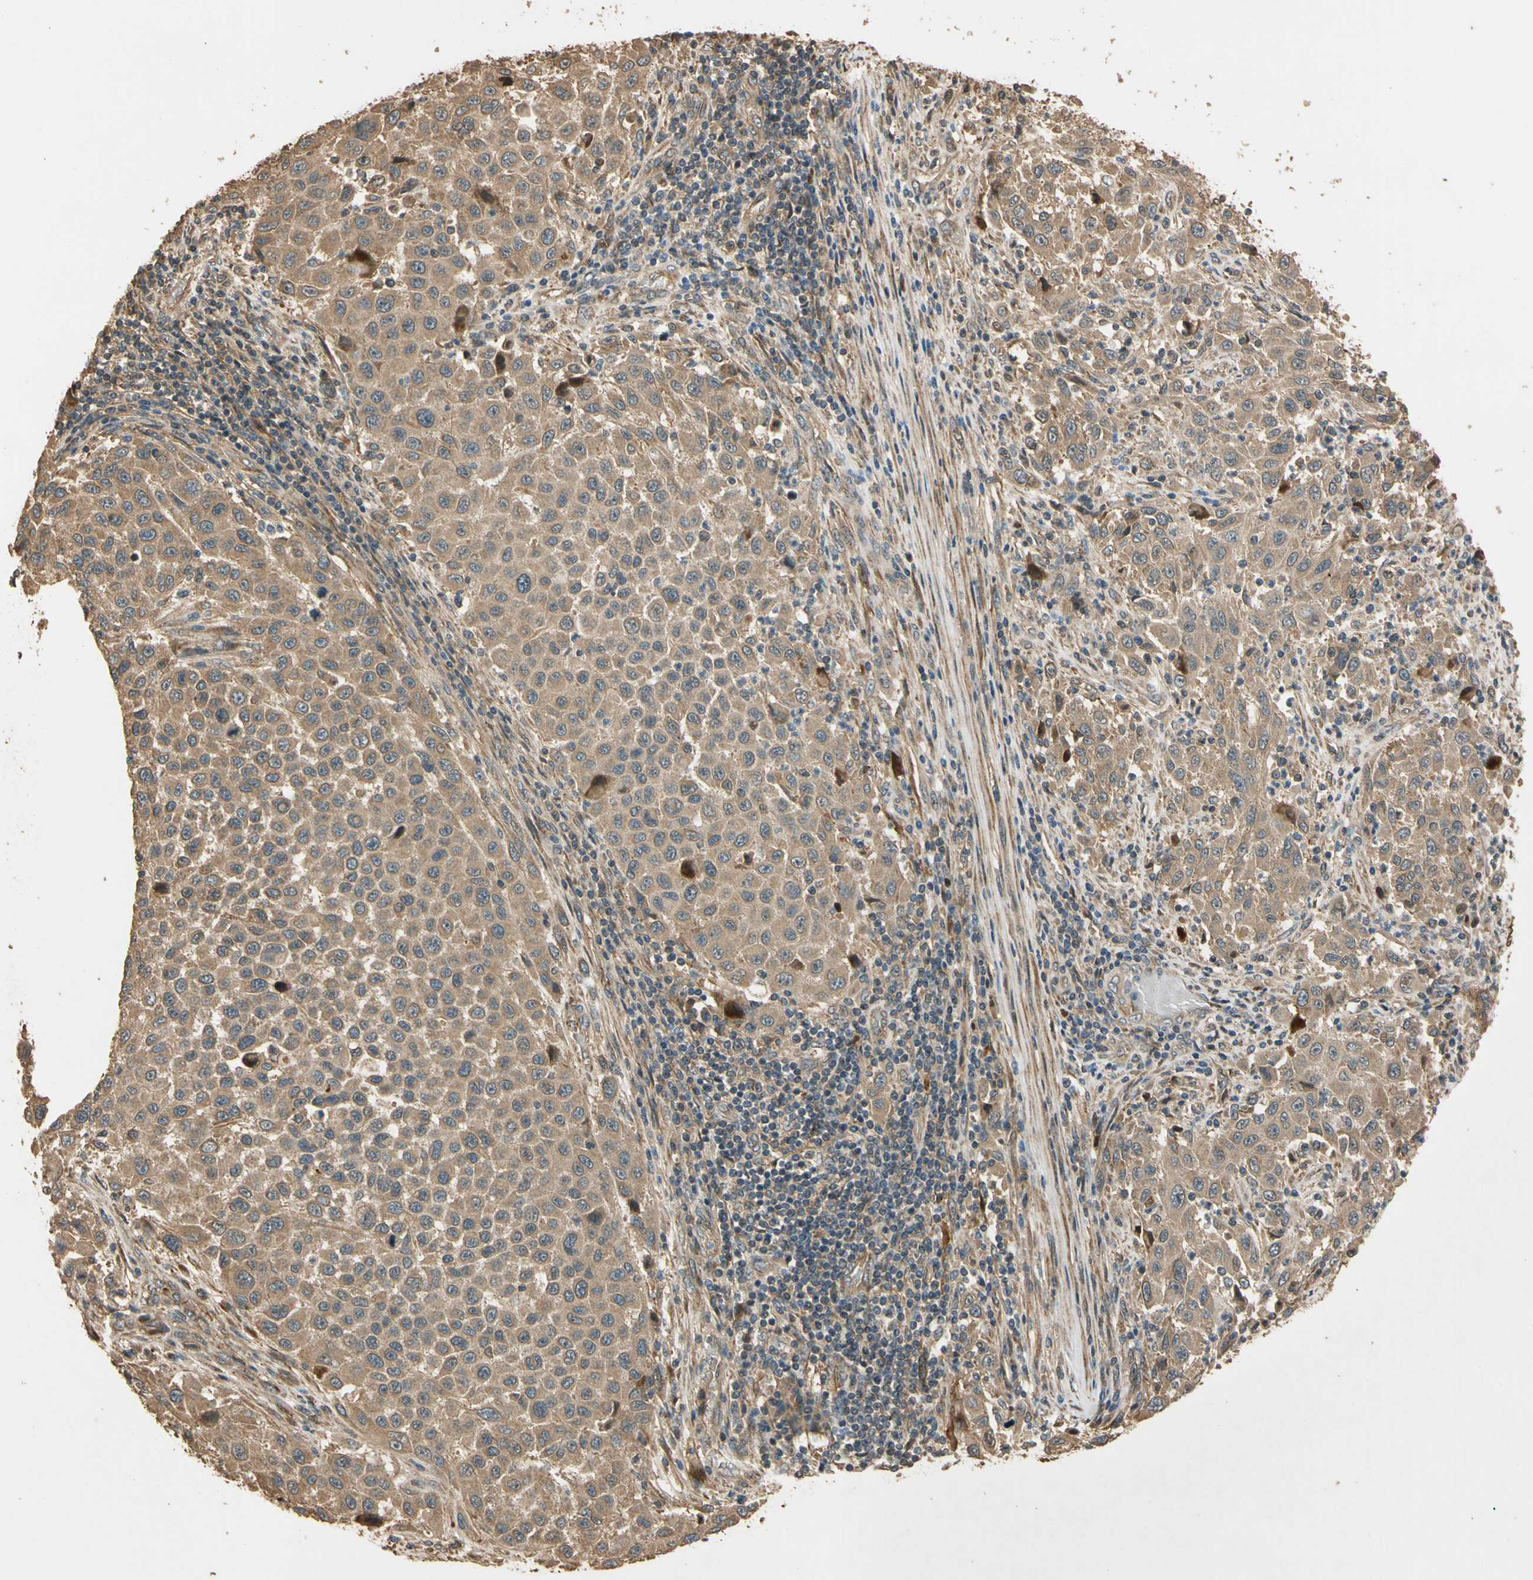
{"staining": {"intensity": "weak", "quantity": ">75%", "location": "cytoplasmic/membranous"}, "tissue": "melanoma", "cell_type": "Tumor cells", "image_type": "cancer", "snomed": [{"axis": "morphology", "description": "Malignant melanoma, Metastatic site"}, {"axis": "topography", "description": "Lymph node"}], "caption": "The micrograph exhibits a brown stain indicating the presence of a protein in the cytoplasmic/membranous of tumor cells in melanoma.", "gene": "MGRN1", "patient": {"sex": "male", "age": 61}}